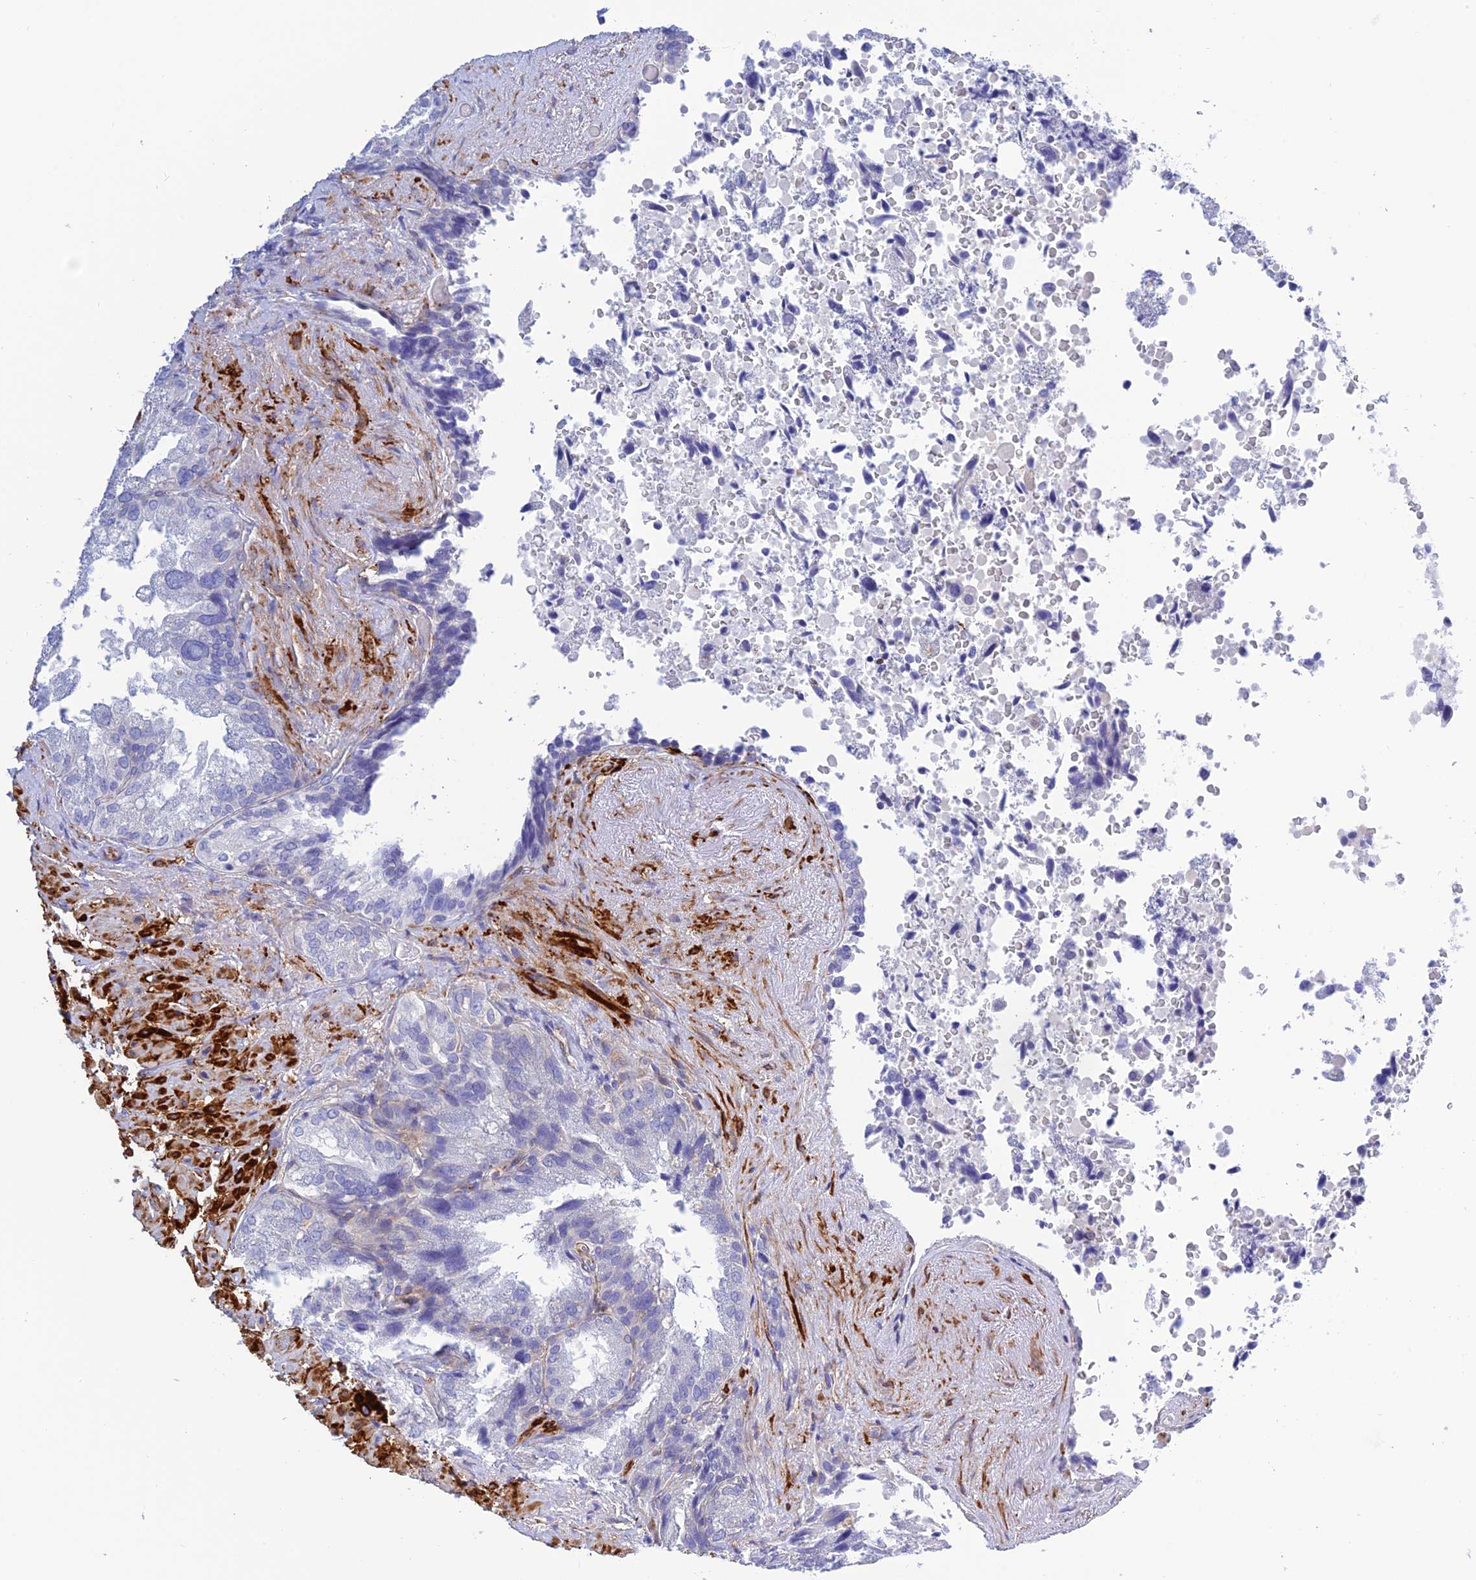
{"staining": {"intensity": "negative", "quantity": "none", "location": "none"}, "tissue": "seminal vesicle", "cell_type": "Glandular cells", "image_type": "normal", "snomed": [{"axis": "morphology", "description": "Normal tissue, NOS"}, {"axis": "topography", "description": "Seminal veicle"}, {"axis": "topography", "description": "Peripheral nerve tissue"}], "caption": "IHC histopathology image of benign seminal vesicle stained for a protein (brown), which shows no positivity in glandular cells.", "gene": "ZDHHC16", "patient": {"sex": "male", "age": 63}}